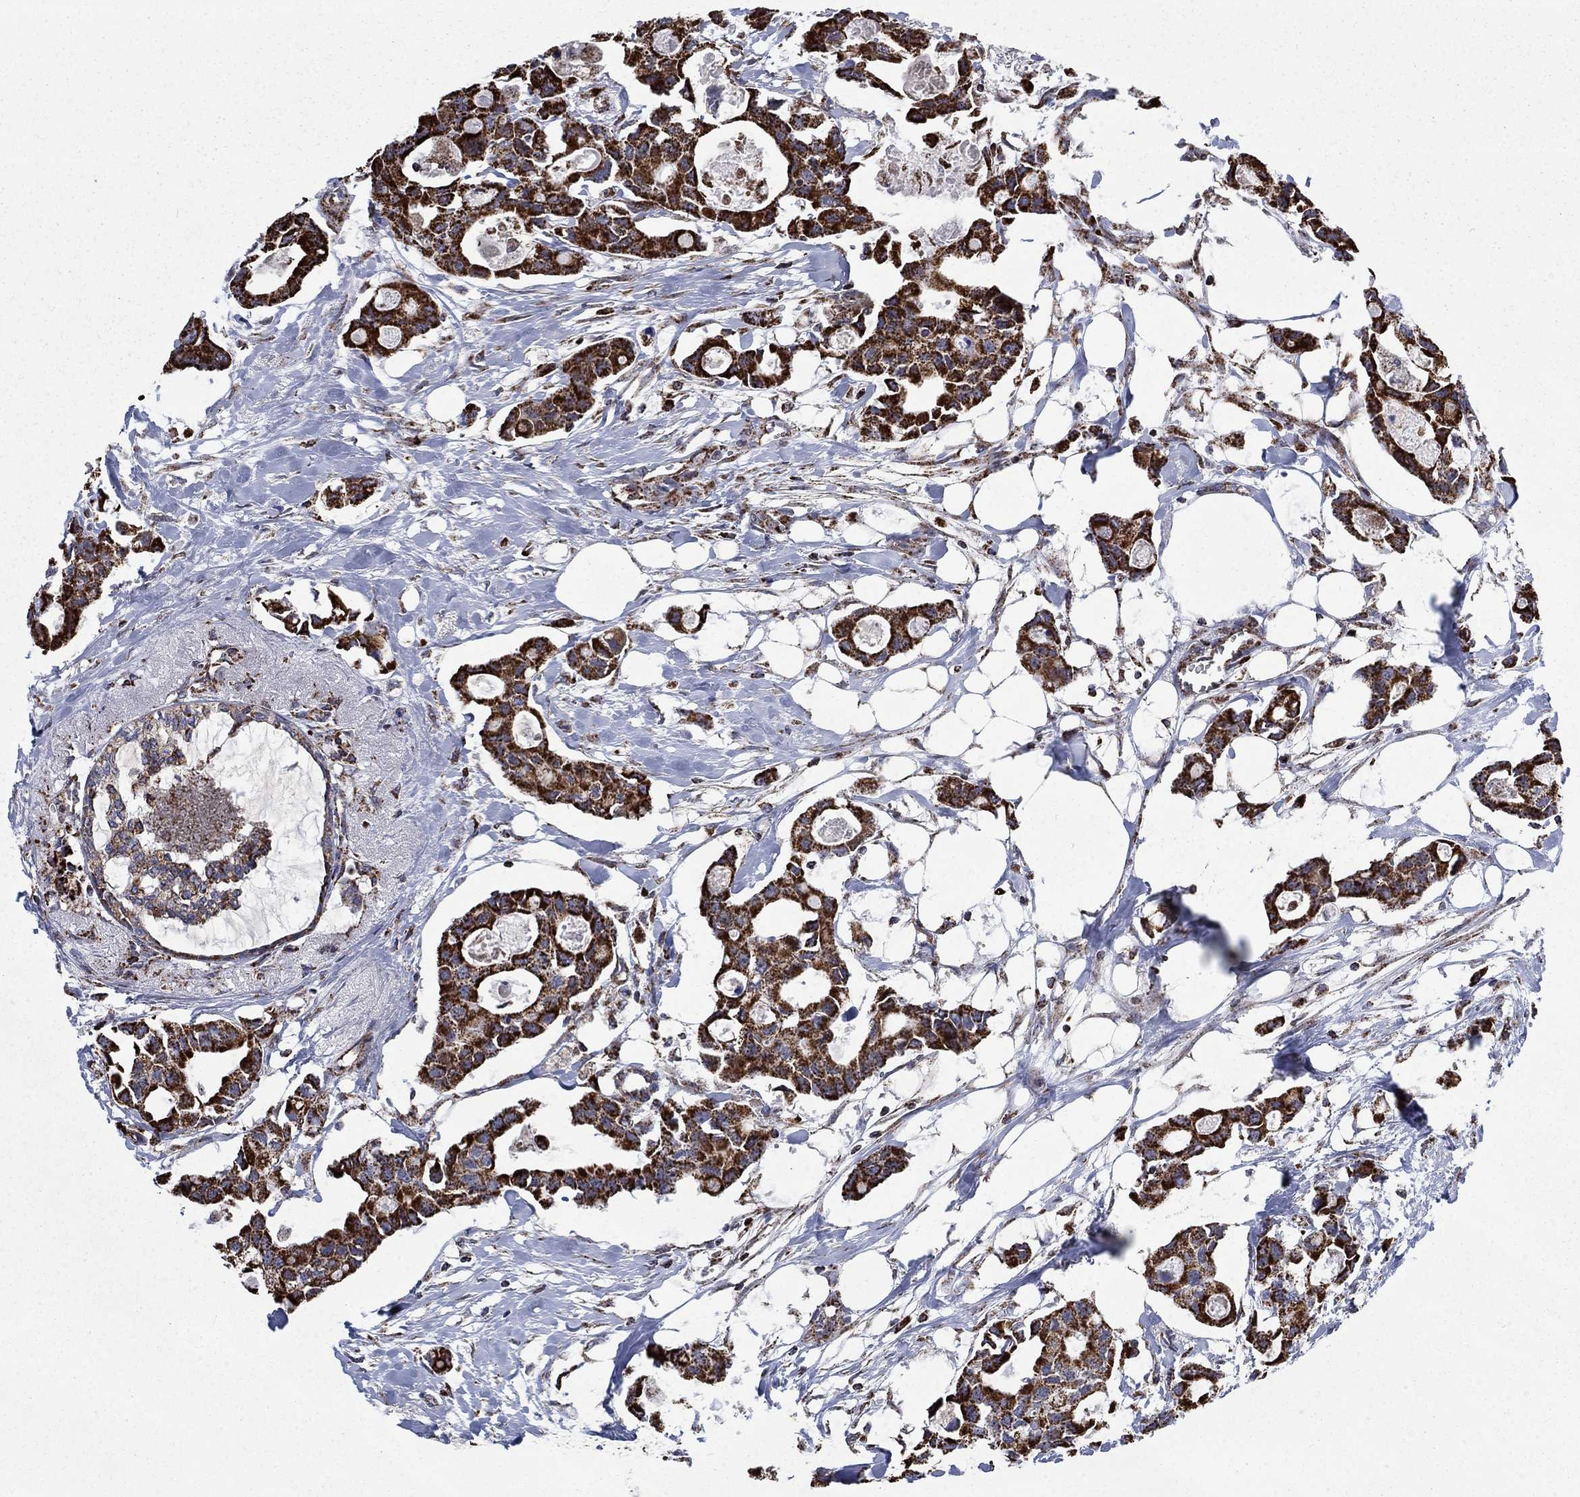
{"staining": {"intensity": "strong", "quantity": ">75%", "location": "cytoplasmic/membranous"}, "tissue": "breast cancer", "cell_type": "Tumor cells", "image_type": "cancer", "snomed": [{"axis": "morphology", "description": "Duct carcinoma"}, {"axis": "topography", "description": "Breast"}], "caption": "High-power microscopy captured an immunohistochemistry photomicrograph of breast cancer (invasive ductal carcinoma), revealing strong cytoplasmic/membranous staining in approximately >75% of tumor cells. (Stains: DAB in brown, nuclei in blue, Microscopy: brightfield microscopy at high magnification).", "gene": "MOAP1", "patient": {"sex": "female", "age": 83}}